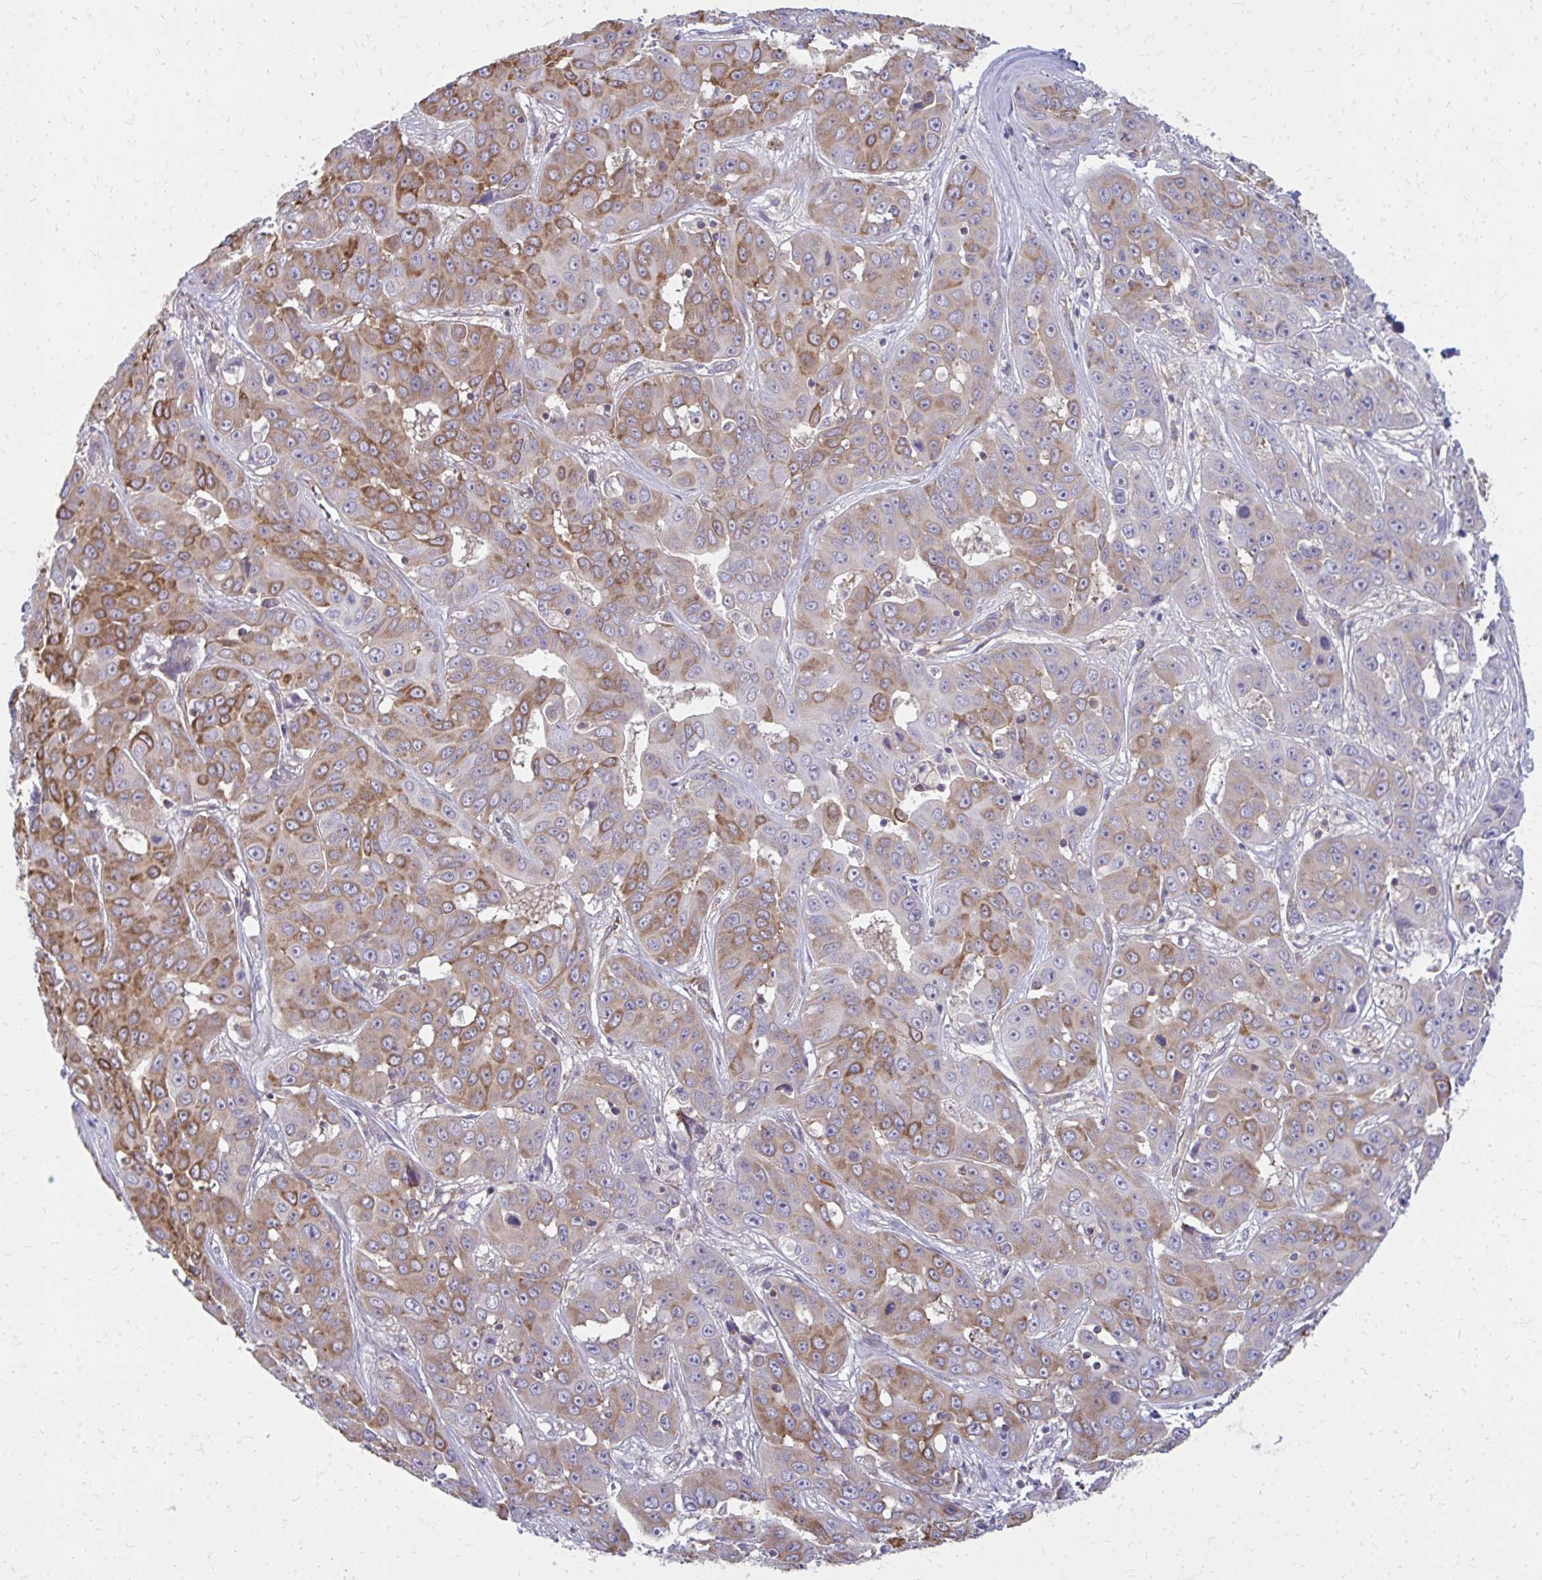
{"staining": {"intensity": "moderate", "quantity": "25%-75%", "location": "cytoplasmic/membranous"}, "tissue": "liver cancer", "cell_type": "Tumor cells", "image_type": "cancer", "snomed": [{"axis": "morphology", "description": "Cholangiocarcinoma"}, {"axis": "topography", "description": "Liver"}], "caption": "IHC histopathology image of human liver cholangiocarcinoma stained for a protein (brown), which shows medium levels of moderate cytoplasmic/membranous positivity in about 25%-75% of tumor cells.", "gene": "ASAP1", "patient": {"sex": "female", "age": 52}}